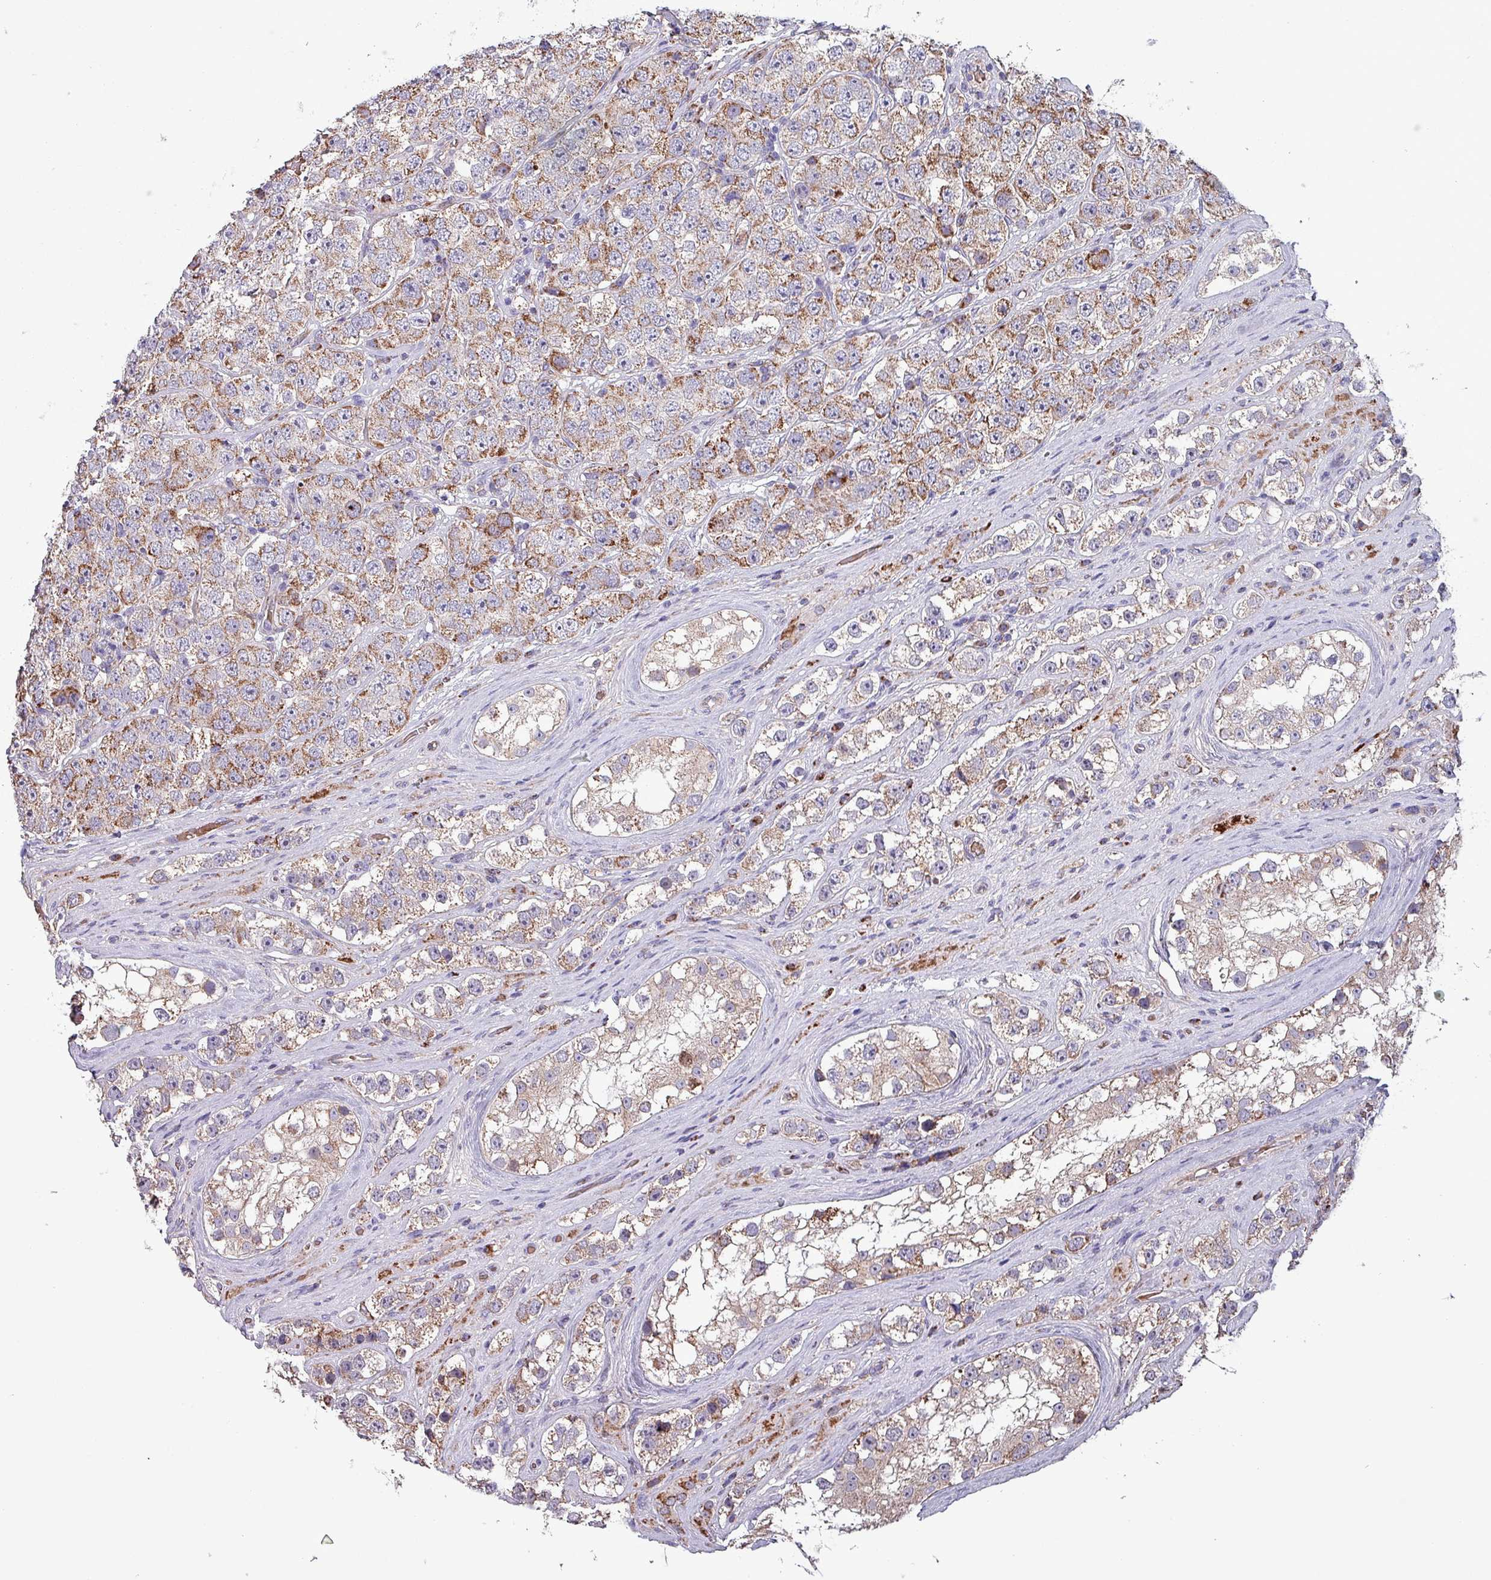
{"staining": {"intensity": "moderate", "quantity": ">75%", "location": "cytoplasmic/membranous"}, "tissue": "testis cancer", "cell_type": "Tumor cells", "image_type": "cancer", "snomed": [{"axis": "morphology", "description": "Seminoma, NOS"}, {"axis": "topography", "description": "Testis"}], "caption": "Tumor cells demonstrate moderate cytoplasmic/membranous positivity in approximately >75% of cells in testis cancer (seminoma). The protein is shown in brown color, while the nuclei are stained blue.", "gene": "ZNF322", "patient": {"sex": "male", "age": 28}}